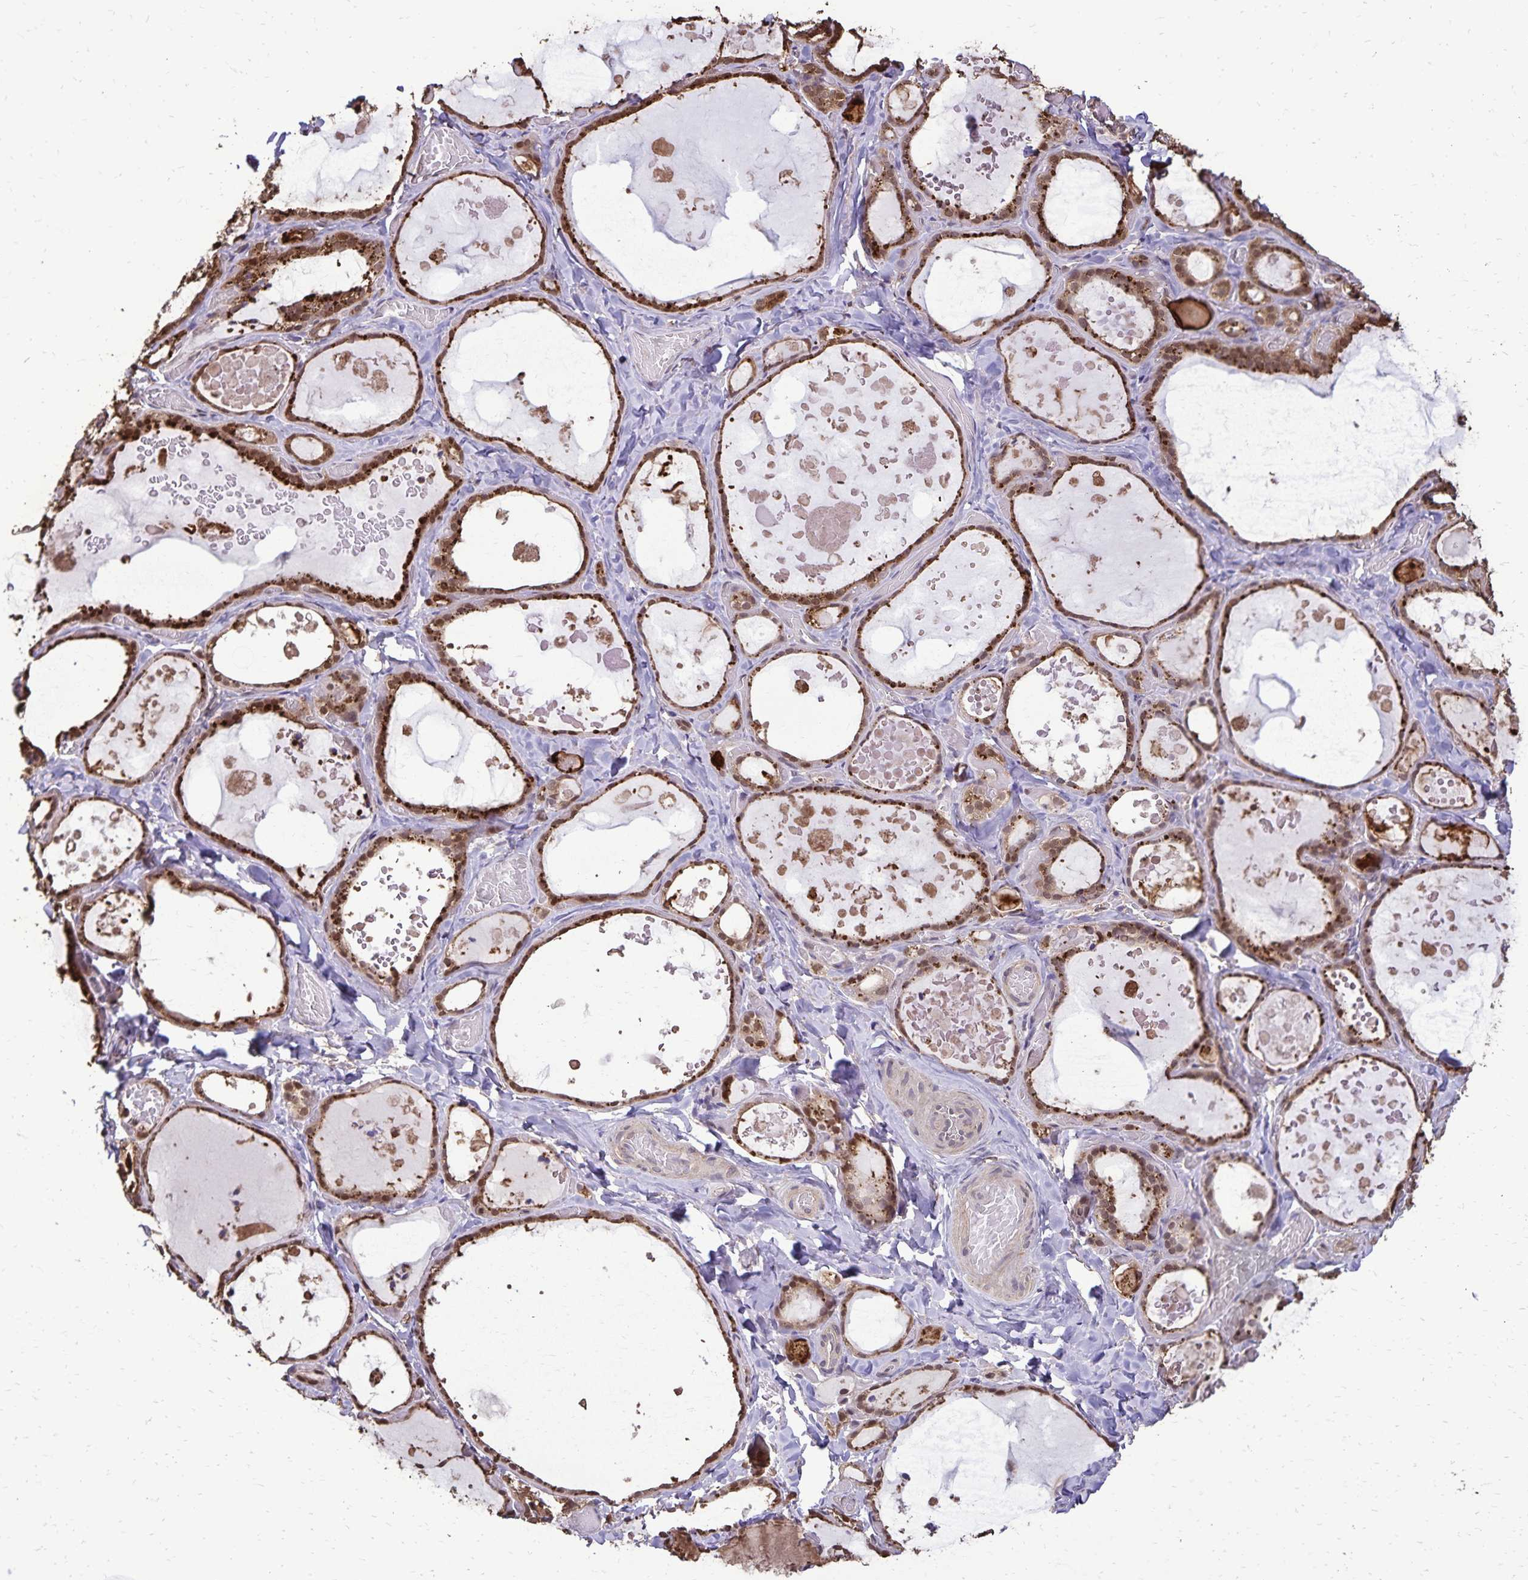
{"staining": {"intensity": "strong", "quantity": ">75%", "location": "cytoplasmic/membranous"}, "tissue": "thyroid gland", "cell_type": "Glandular cells", "image_type": "normal", "snomed": [{"axis": "morphology", "description": "Normal tissue, NOS"}, {"axis": "topography", "description": "Thyroid gland"}], "caption": "The histopathology image exhibits immunohistochemical staining of unremarkable thyroid gland. There is strong cytoplasmic/membranous positivity is appreciated in approximately >75% of glandular cells. (brown staining indicates protein expression, while blue staining denotes nuclei).", "gene": "CHMP1B", "patient": {"sex": "female", "age": 56}}